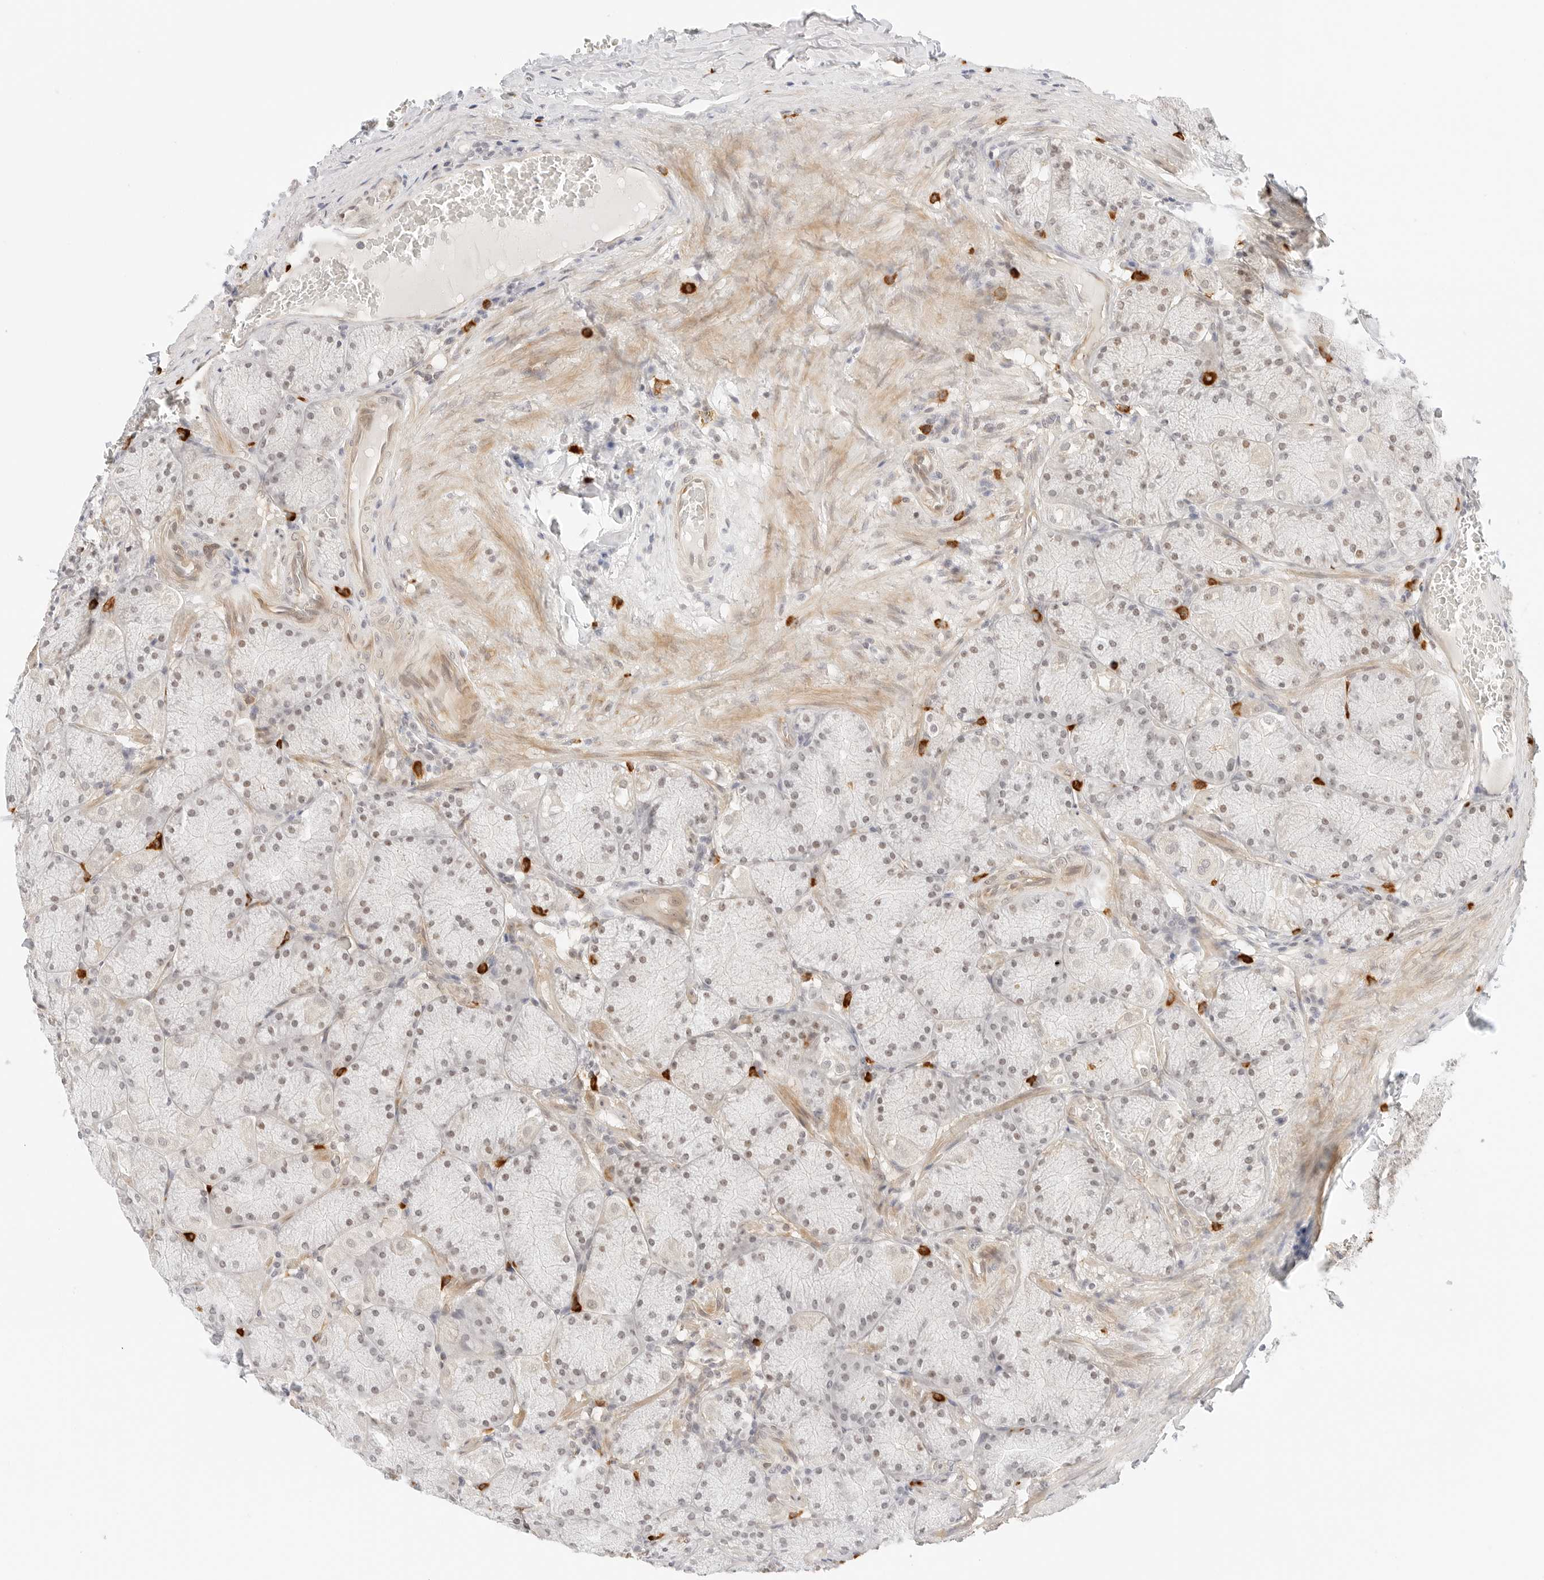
{"staining": {"intensity": "moderate", "quantity": "25%-75%", "location": "cytoplasmic/membranous,nuclear"}, "tissue": "stomach", "cell_type": "Glandular cells", "image_type": "normal", "snomed": [{"axis": "morphology", "description": "Normal tissue, NOS"}, {"axis": "topography", "description": "Stomach, upper"}], "caption": "This histopathology image exhibits normal stomach stained with immunohistochemistry (IHC) to label a protein in brown. The cytoplasmic/membranous,nuclear of glandular cells show moderate positivity for the protein. Nuclei are counter-stained blue.", "gene": "TEKT2", "patient": {"sex": "female", "age": 56}}